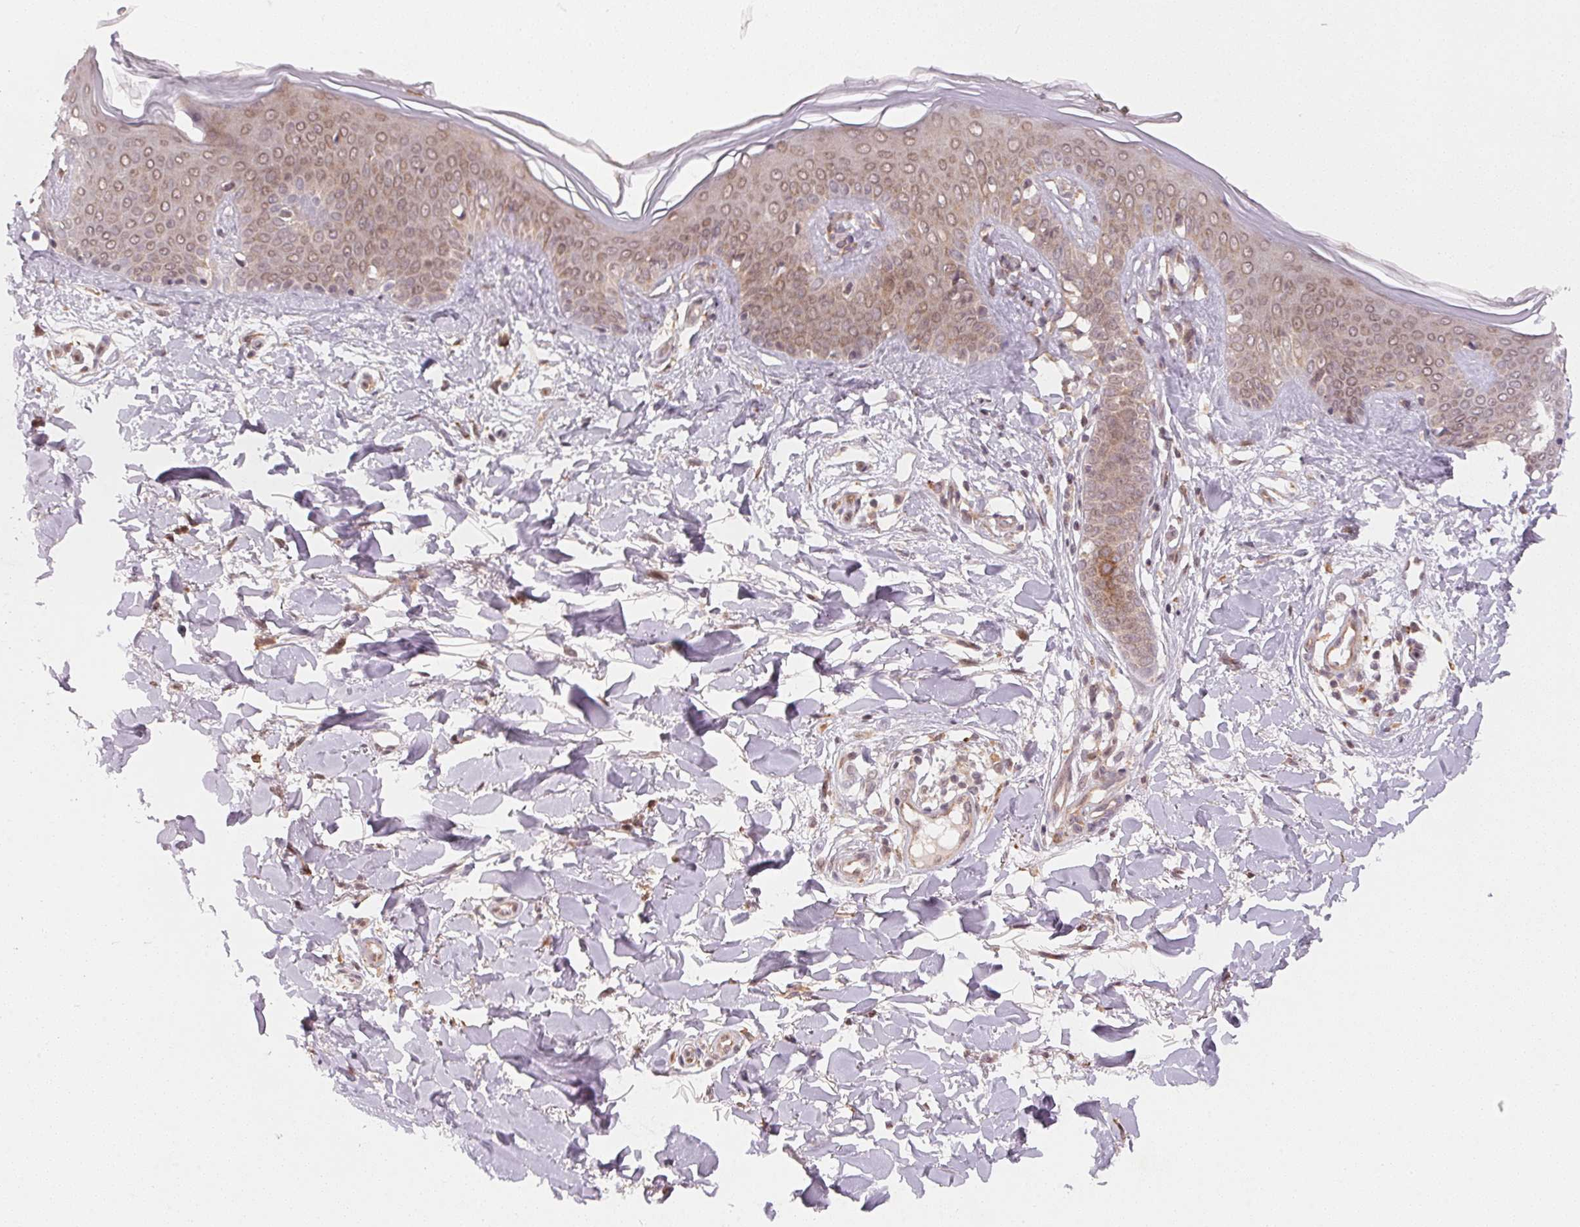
{"staining": {"intensity": "moderate", "quantity": ">75%", "location": "cytoplasmic/membranous,nuclear"}, "tissue": "skin", "cell_type": "Fibroblasts", "image_type": "normal", "snomed": [{"axis": "morphology", "description": "Normal tissue, NOS"}, {"axis": "topography", "description": "Skin"}], "caption": "DAB (3,3'-diaminobenzidine) immunohistochemical staining of unremarkable human skin demonstrates moderate cytoplasmic/membranous,nuclear protein staining in approximately >75% of fibroblasts.", "gene": "EI24", "patient": {"sex": "female", "age": 34}}